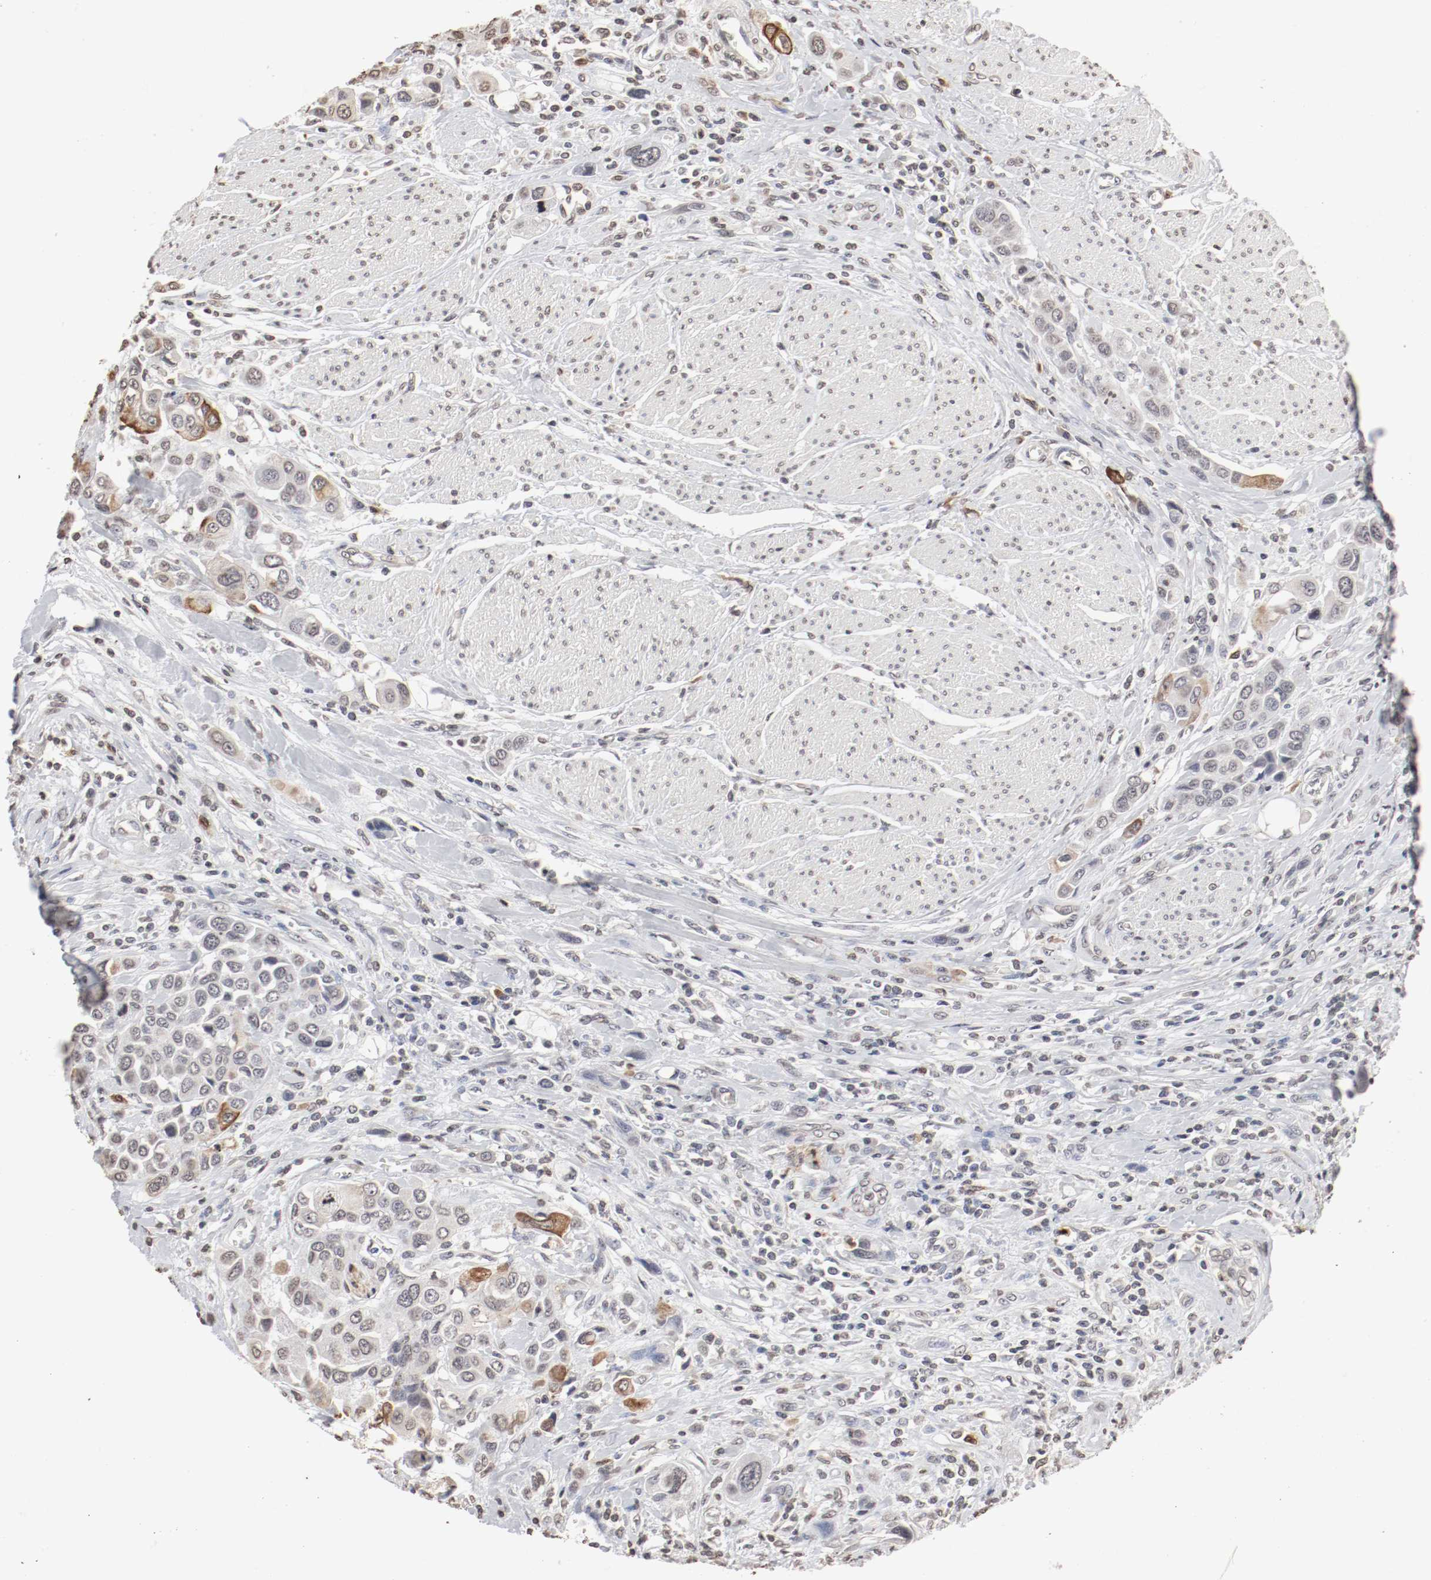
{"staining": {"intensity": "weak", "quantity": "<25%", "location": "nuclear"}, "tissue": "urothelial cancer", "cell_type": "Tumor cells", "image_type": "cancer", "snomed": [{"axis": "morphology", "description": "Urothelial carcinoma, High grade"}, {"axis": "topography", "description": "Urinary bladder"}], "caption": "This is an IHC image of human urothelial carcinoma (high-grade). There is no expression in tumor cells.", "gene": "WASL", "patient": {"sex": "male", "age": 50}}